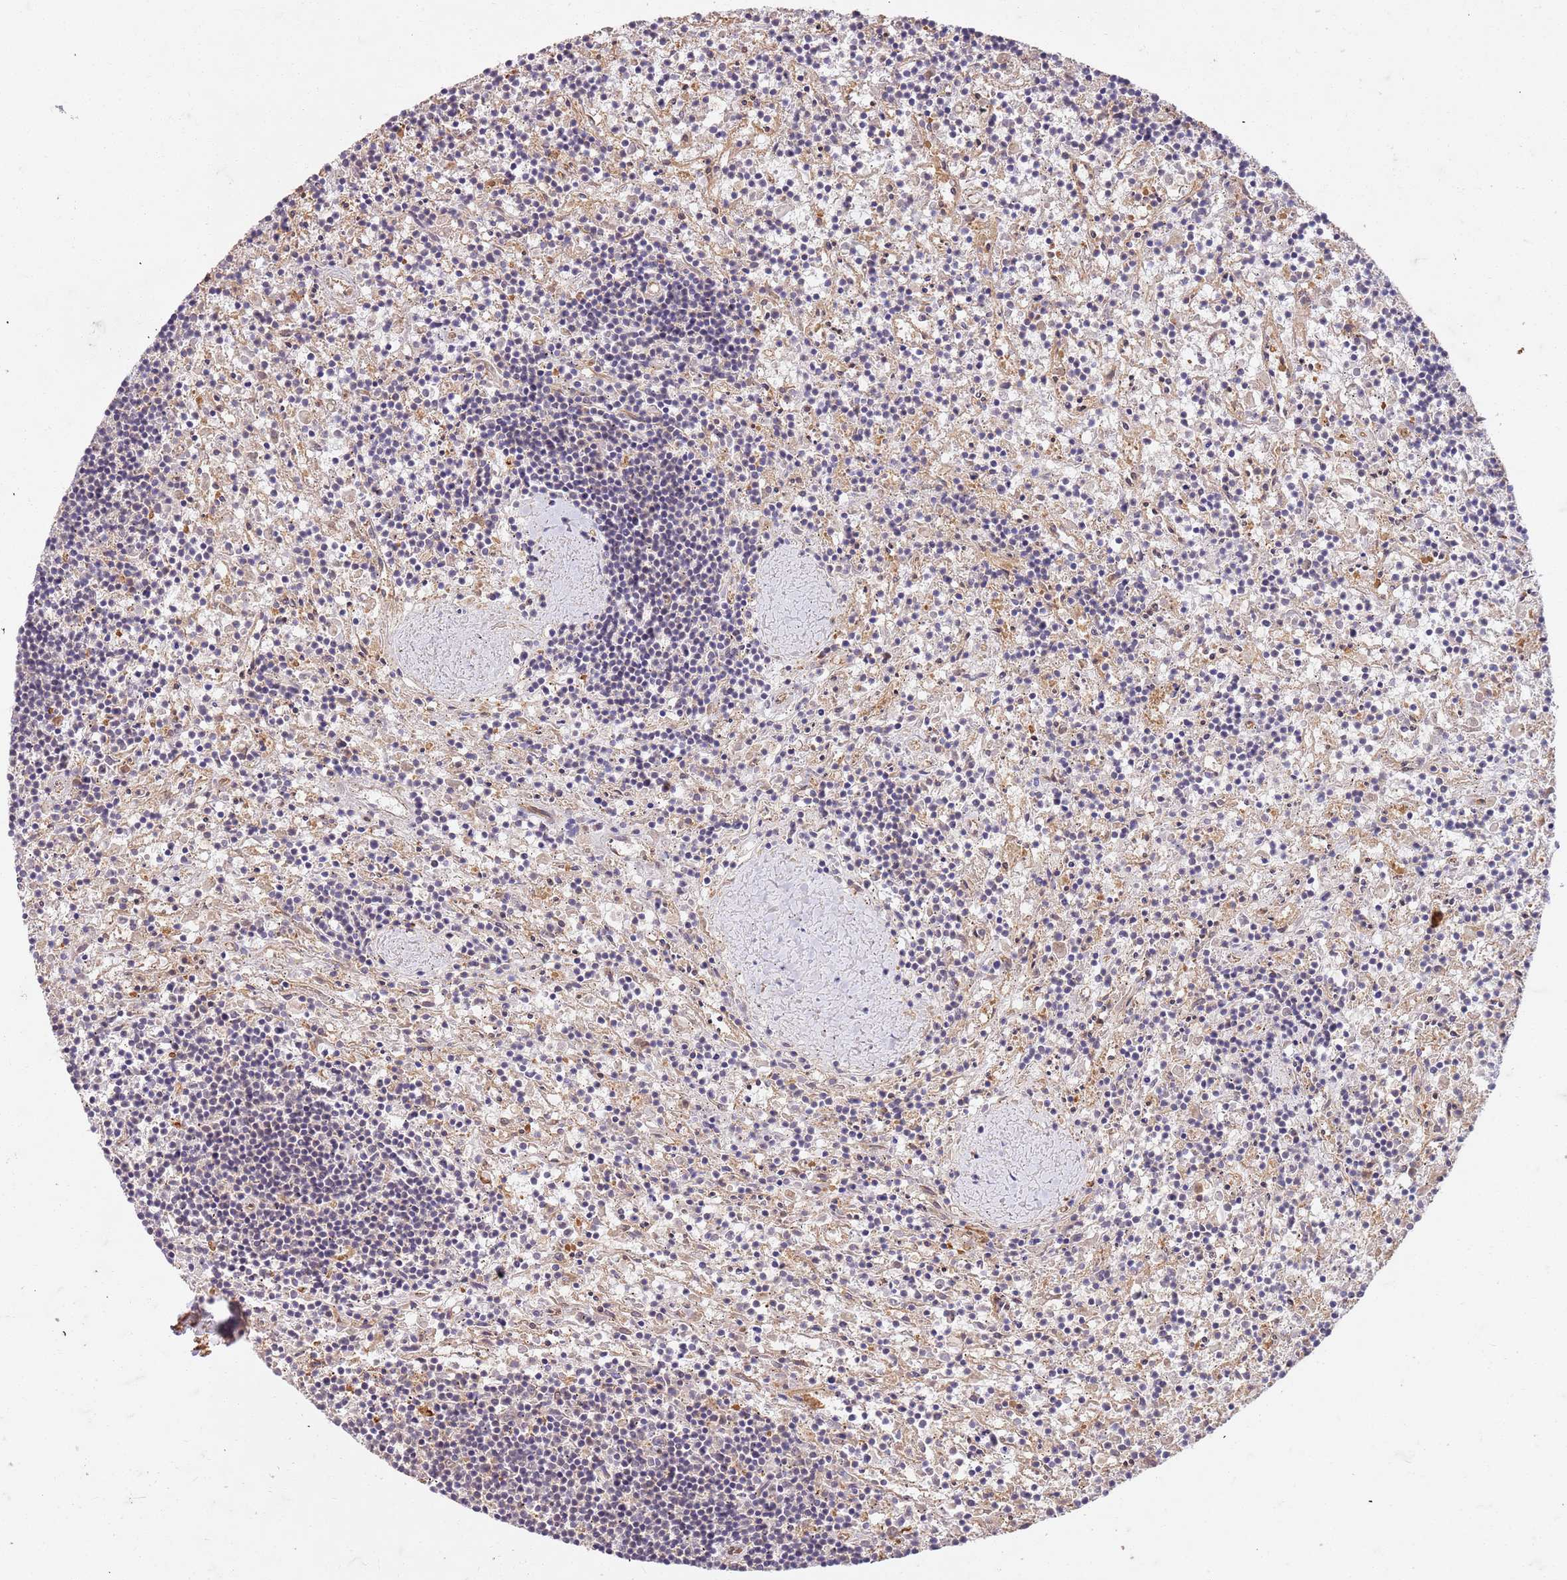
{"staining": {"intensity": "negative", "quantity": "none", "location": "none"}, "tissue": "lymphoma", "cell_type": "Tumor cells", "image_type": "cancer", "snomed": [{"axis": "morphology", "description": "Malignant lymphoma, non-Hodgkin's type, Low grade"}, {"axis": "topography", "description": "Spleen"}], "caption": "Immunohistochemistry (IHC) of human low-grade malignant lymphoma, non-Hodgkin's type exhibits no positivity in tumor cells.", "gene": "UBE3A", "patient": {"sex": "male", "age": 76}}